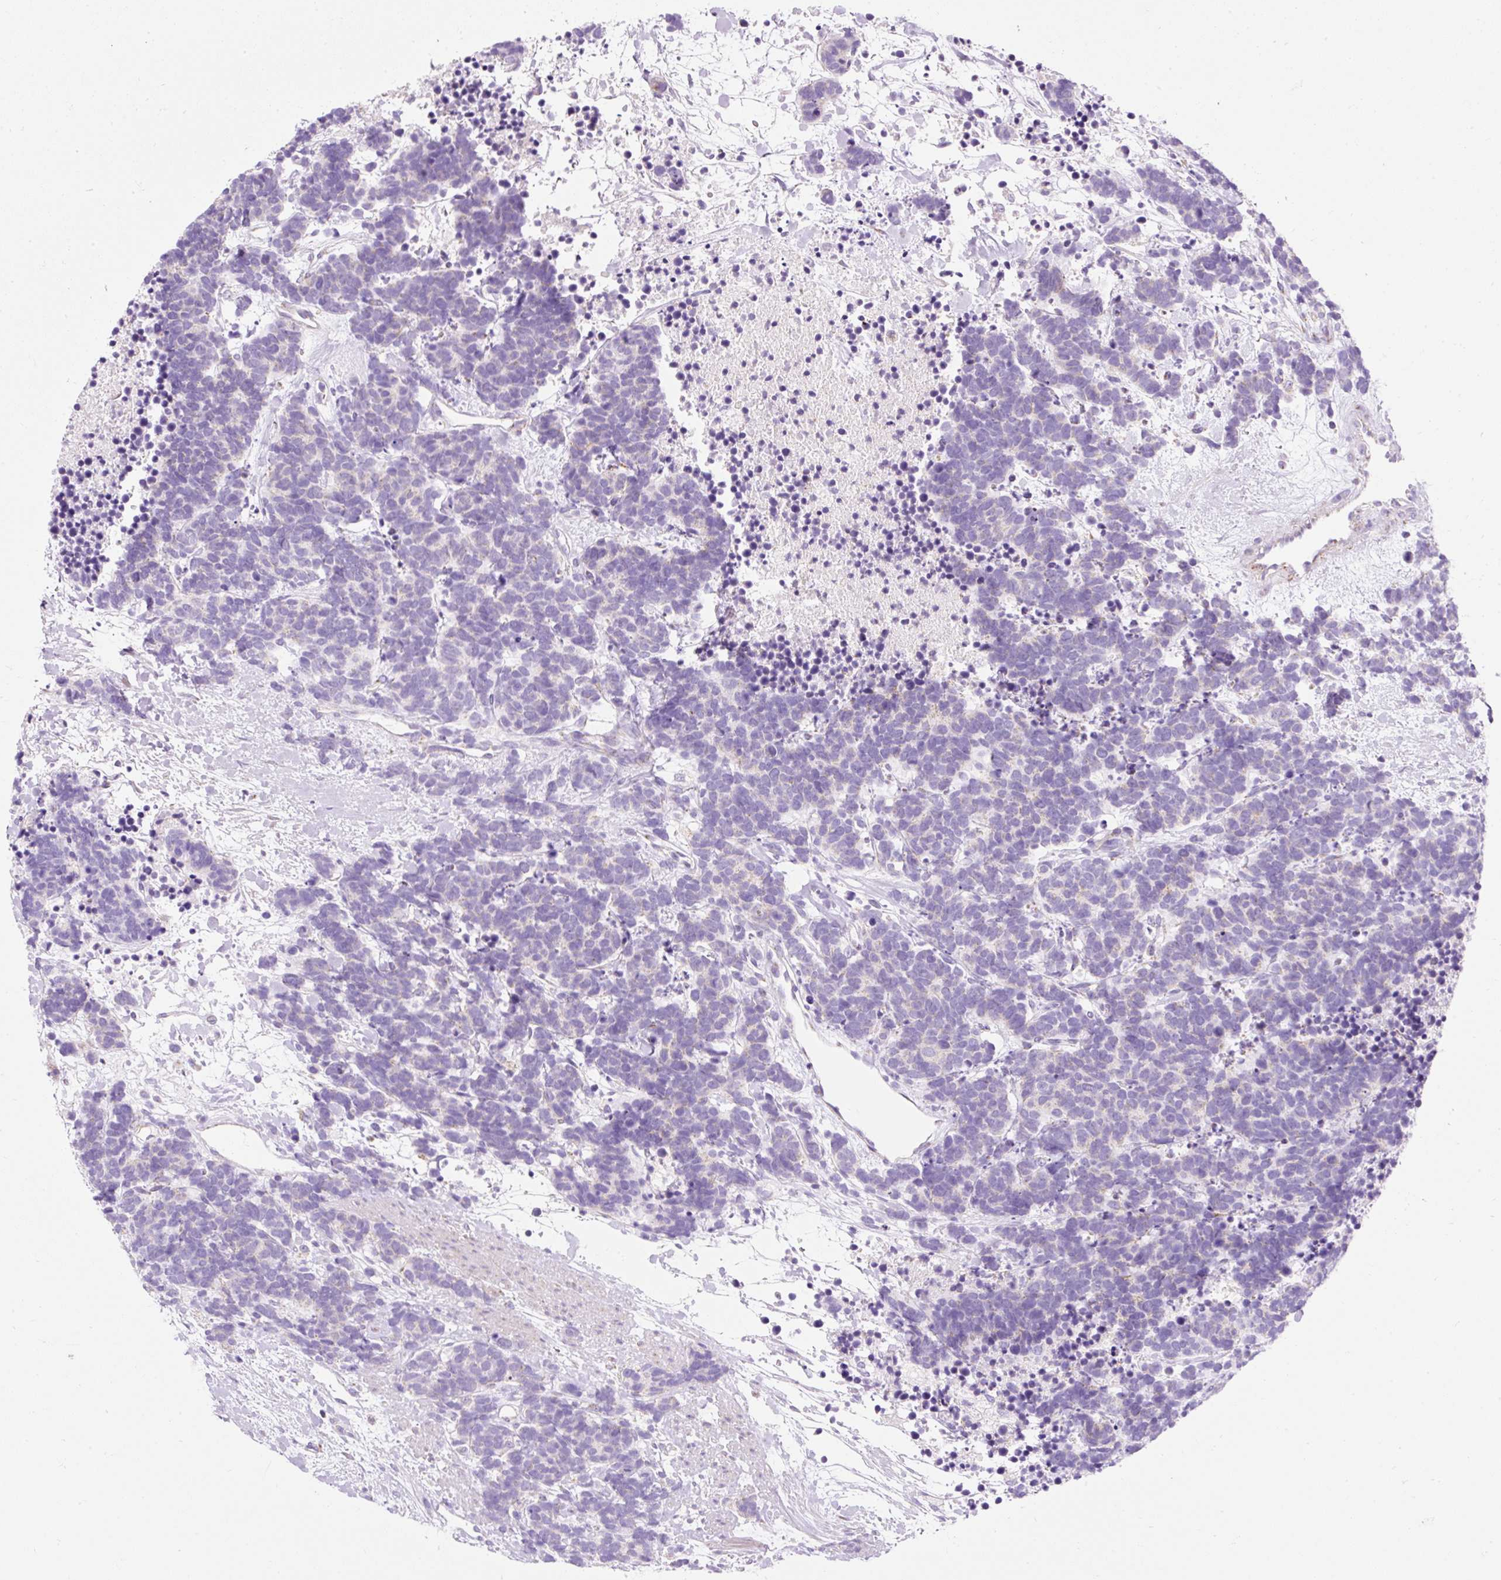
{"staining": {"intensity": "negative", "quantity": "none", "location": "none"}, "tissue": "carcinoid", "cell_type": "Tumor cells", "image_type": "cancer", "snomed": [{"axis": "morphology", "description": "Carcinoma, NOS"}, {"axis": "morphology", "description": "Carcinoid, malignant, NOS"}, {"axis": "topography", "description": "Prostate"}], "caption": "IHC of human carcinoid demonstrates no staining in tumor cells.", "gene": "PLPP2", "patient": {"sex": "male", "age": 57}}